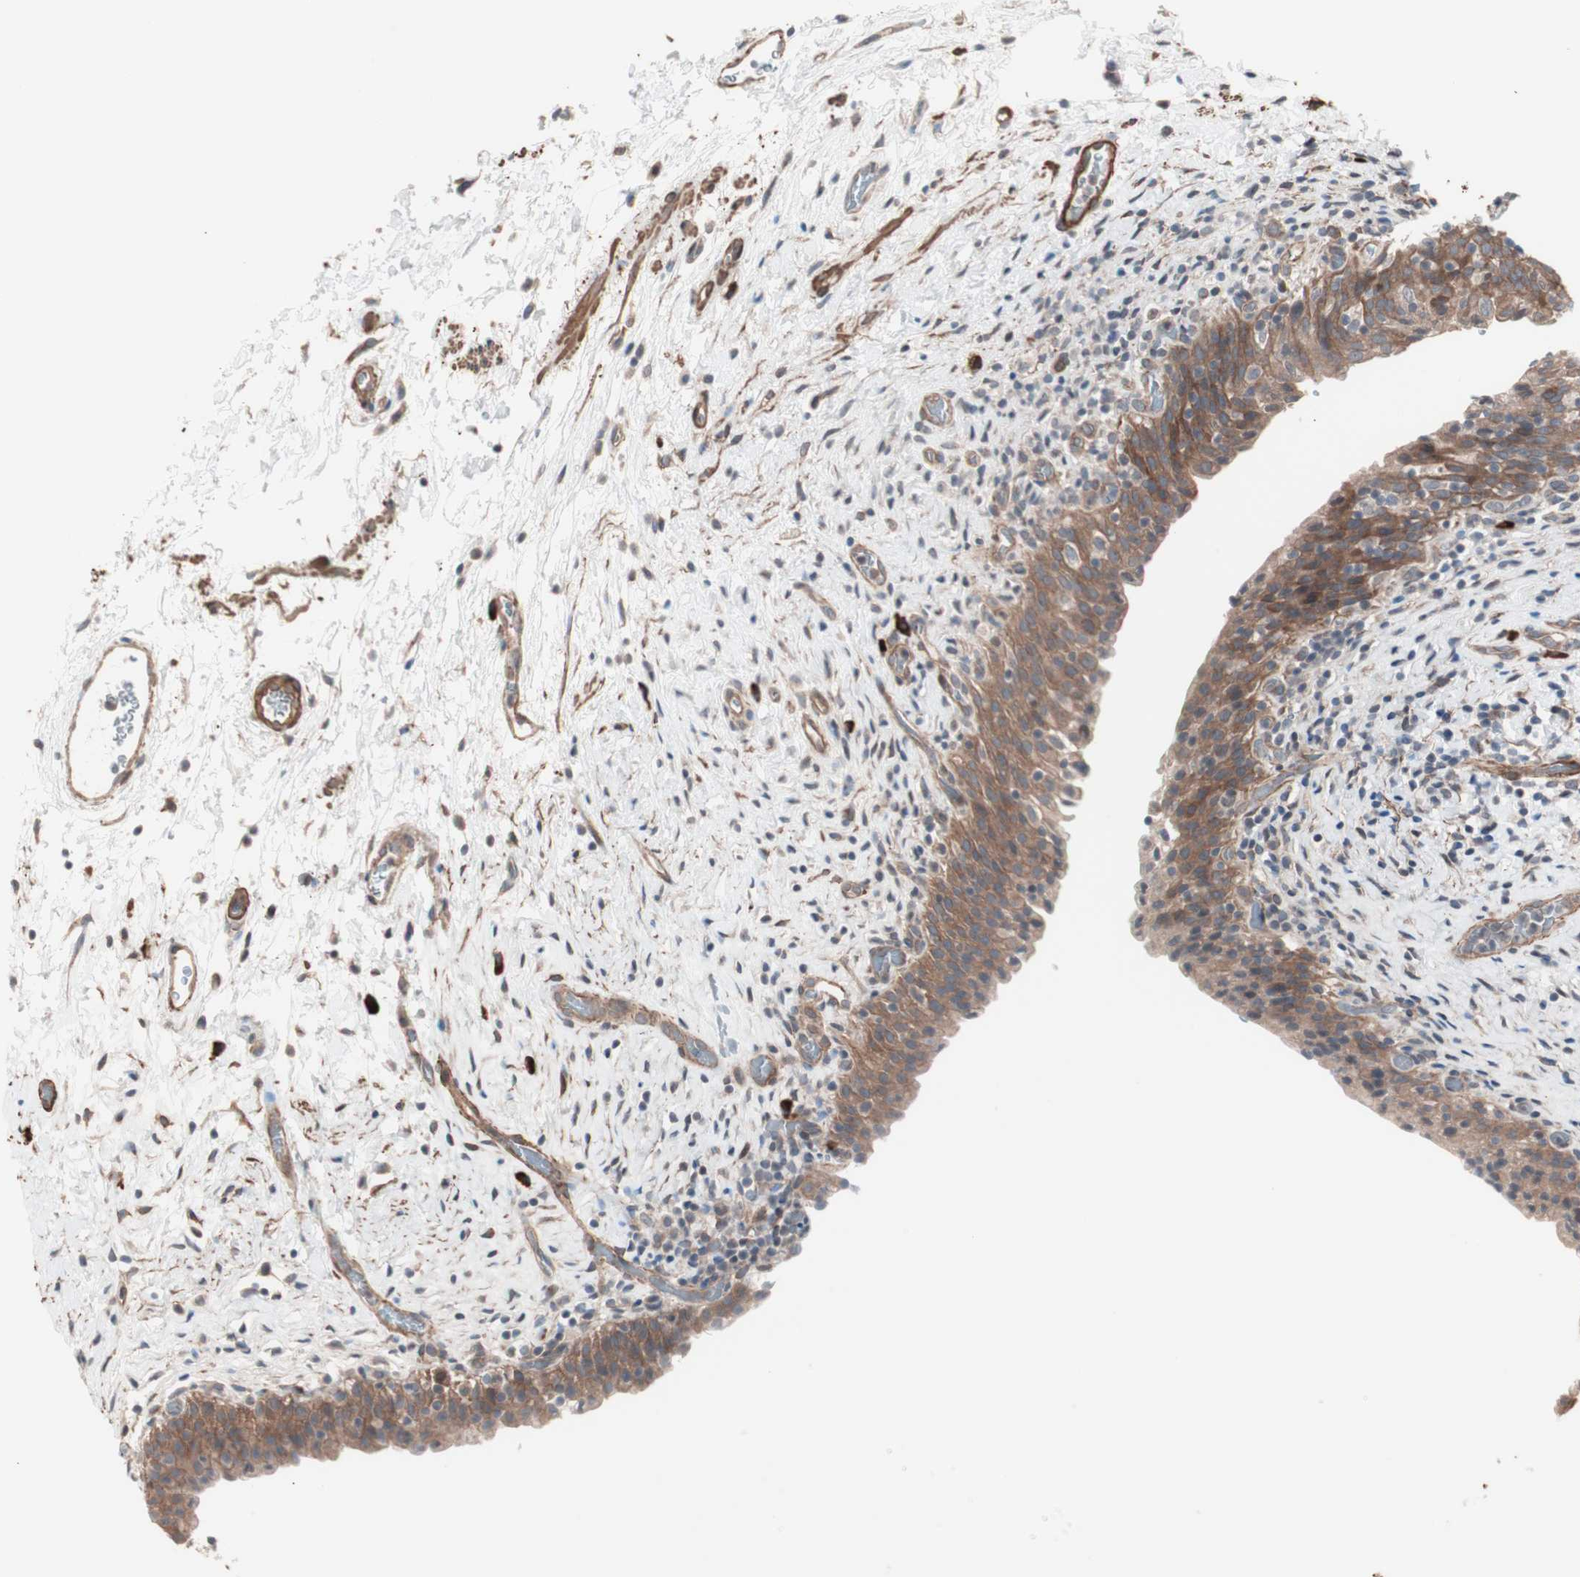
{"staining": {"intensity": "moderate", "quantity": ">75%", "location": "cytoplasmic/membranous"}, "tissue": "urinary bladder", "cell_type": "Urothelial cells", "image_type": "normal", "snomed": [{"axis": "morphology", "description": "Normal tissue, NOS"}, {"axis": "topography", "description": "Urinary bladder"}], "caption": "Protein analysis of normal urinary bladder reveals moderate cytoplasmic/membranous staining in approximately >75% of urothelial cells. (DAB = brown stain, brightfield microscopy at high magnification).", "gene": "ALG5", "patient": {"sex": "male", "age": 51}}